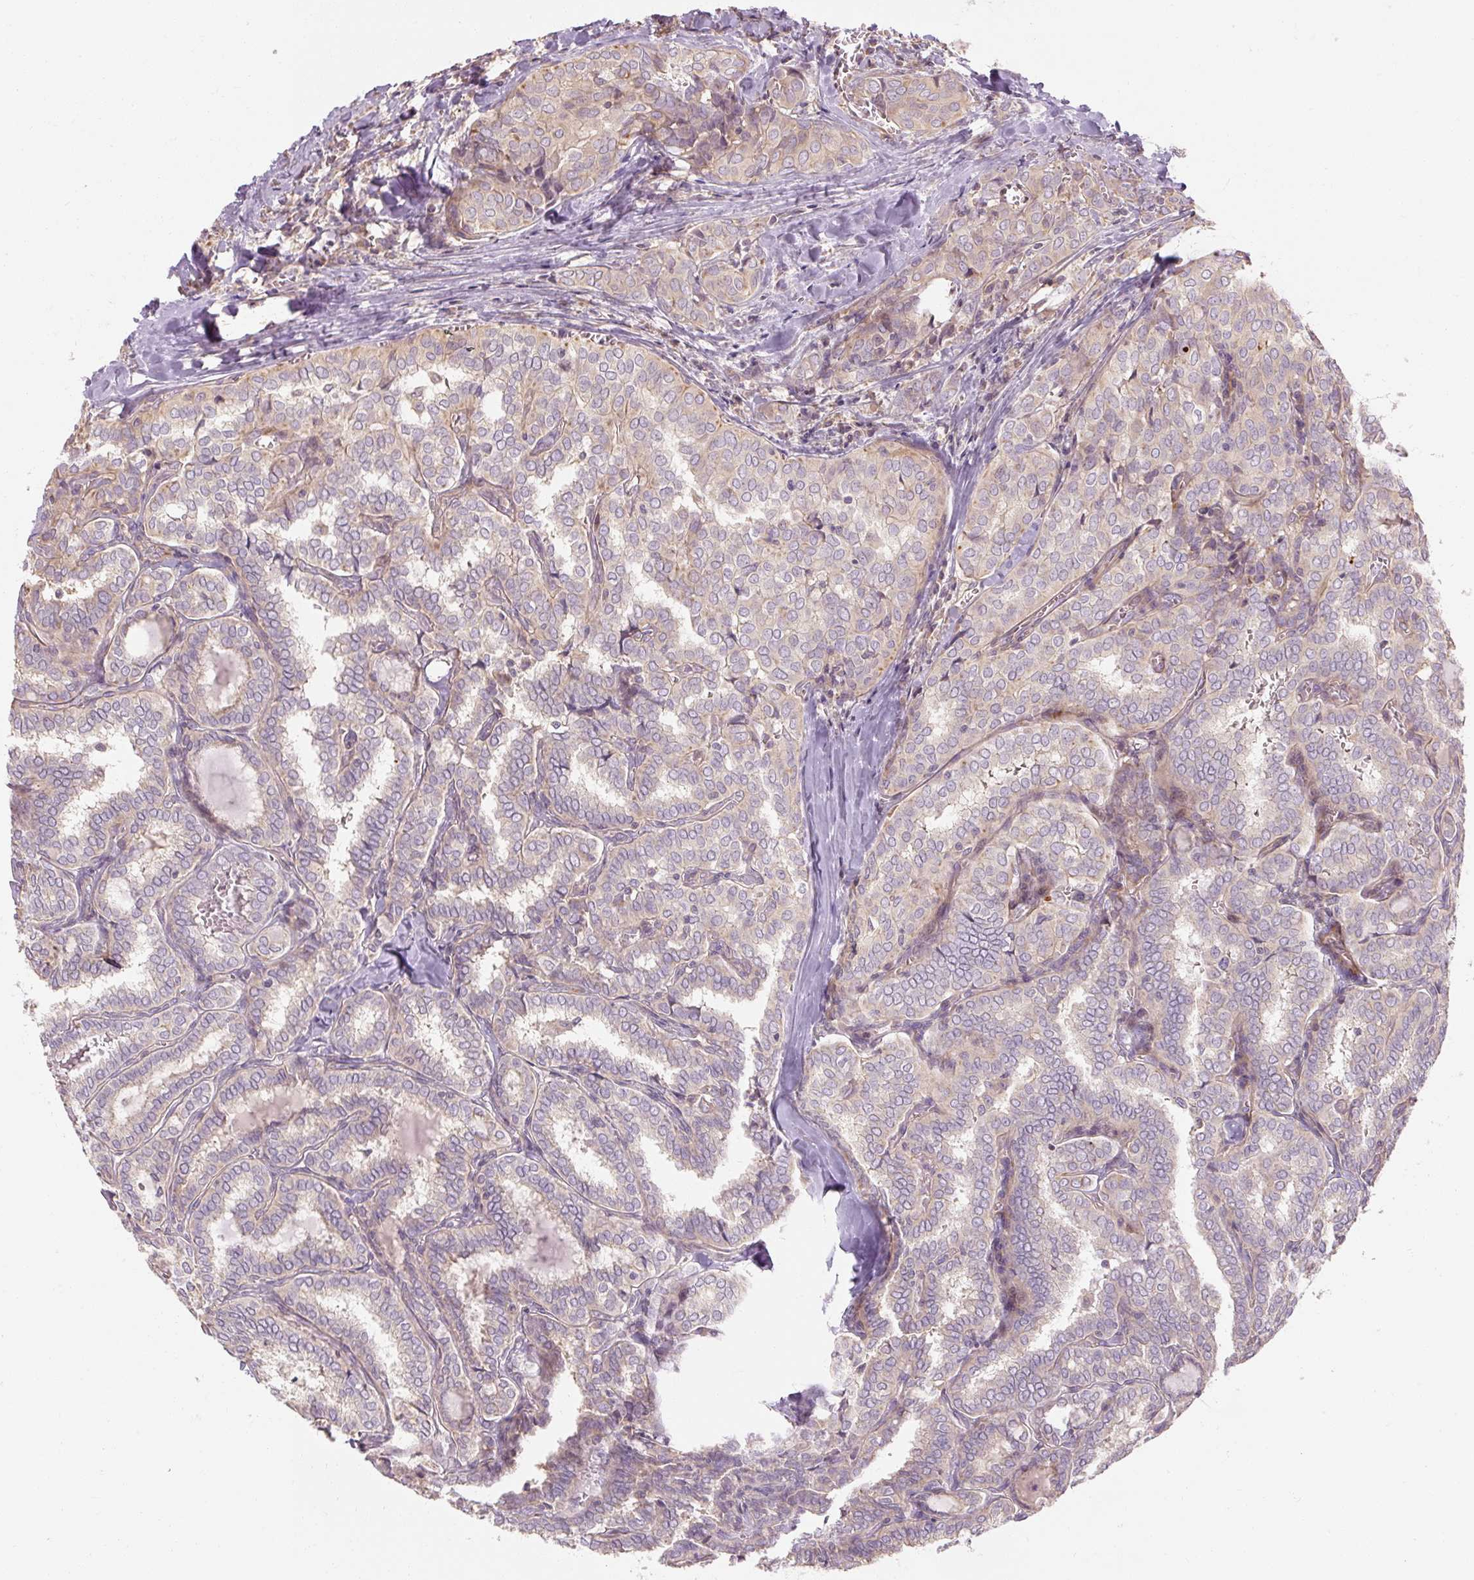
{"staining": {"intensity": "weak", "quantity": "<25%", "location": "cytoplasmic/membranous"}, "tissue": "thyroid cancer", "cell_type": "Tumor cells", "image_type": "cancer", "snomed": [{"axis": "morphology", "description": "Papillary adenocarcinoma, NOS"}, {"axis": "topography", "description": "Thyroid gland"}], "caption": "Protein analysis of thyroid cancer displays no significant positivity in tumor cells.", "gene": "RB1CC1", "patient": {"sex": "female", "age": 30}}